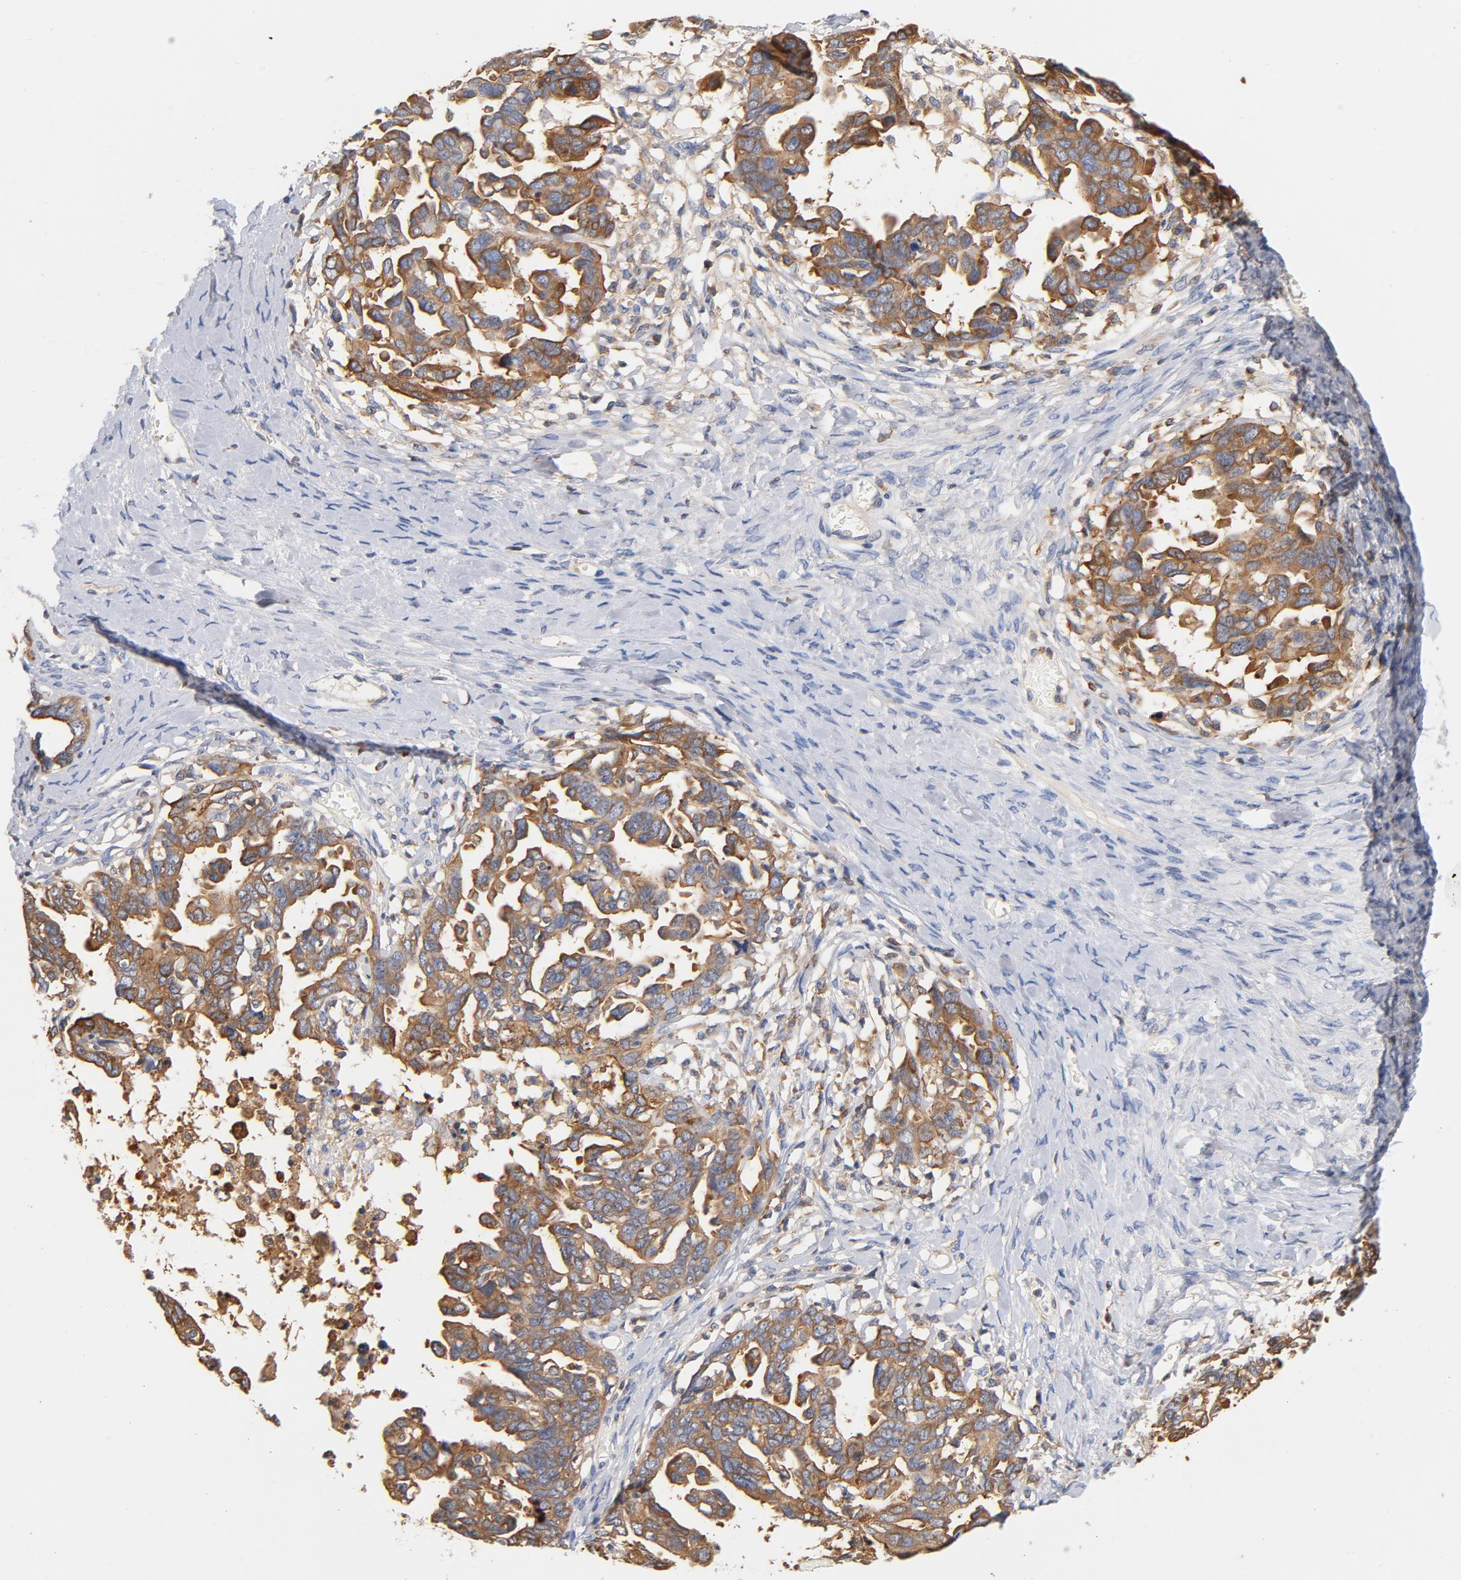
{"staining": {"intensity": "moderate", "quantity": ">75%", "location": "cytoplasmic/membranous"}, "tissue": "ovarian cancer", "cell_type": "Tumor cells", "image_type": "cancer", "snomed": [{"axis": "morphology", "description": "Cystadenocarcinoma, serous, NOS"}, {"axis": "topography", "description": "Ovary"}], "caption": "Immunohistochemistry (IHC) (DAB (3,3'-diaminobenzidine)) staining of human serous cystadenocarcinoma (ovarian) reveals moderate cytoplasmic/membranous protein staining in about >75% of tumor cells. The protein is stained brown, and the nuclei are stained in blue (DAB (3,3'-diaminobenzidine) IHC with brightfield microscopy, high magnification).", "gene": "EZR", "patient": {"sex": "female", "age": 69}}